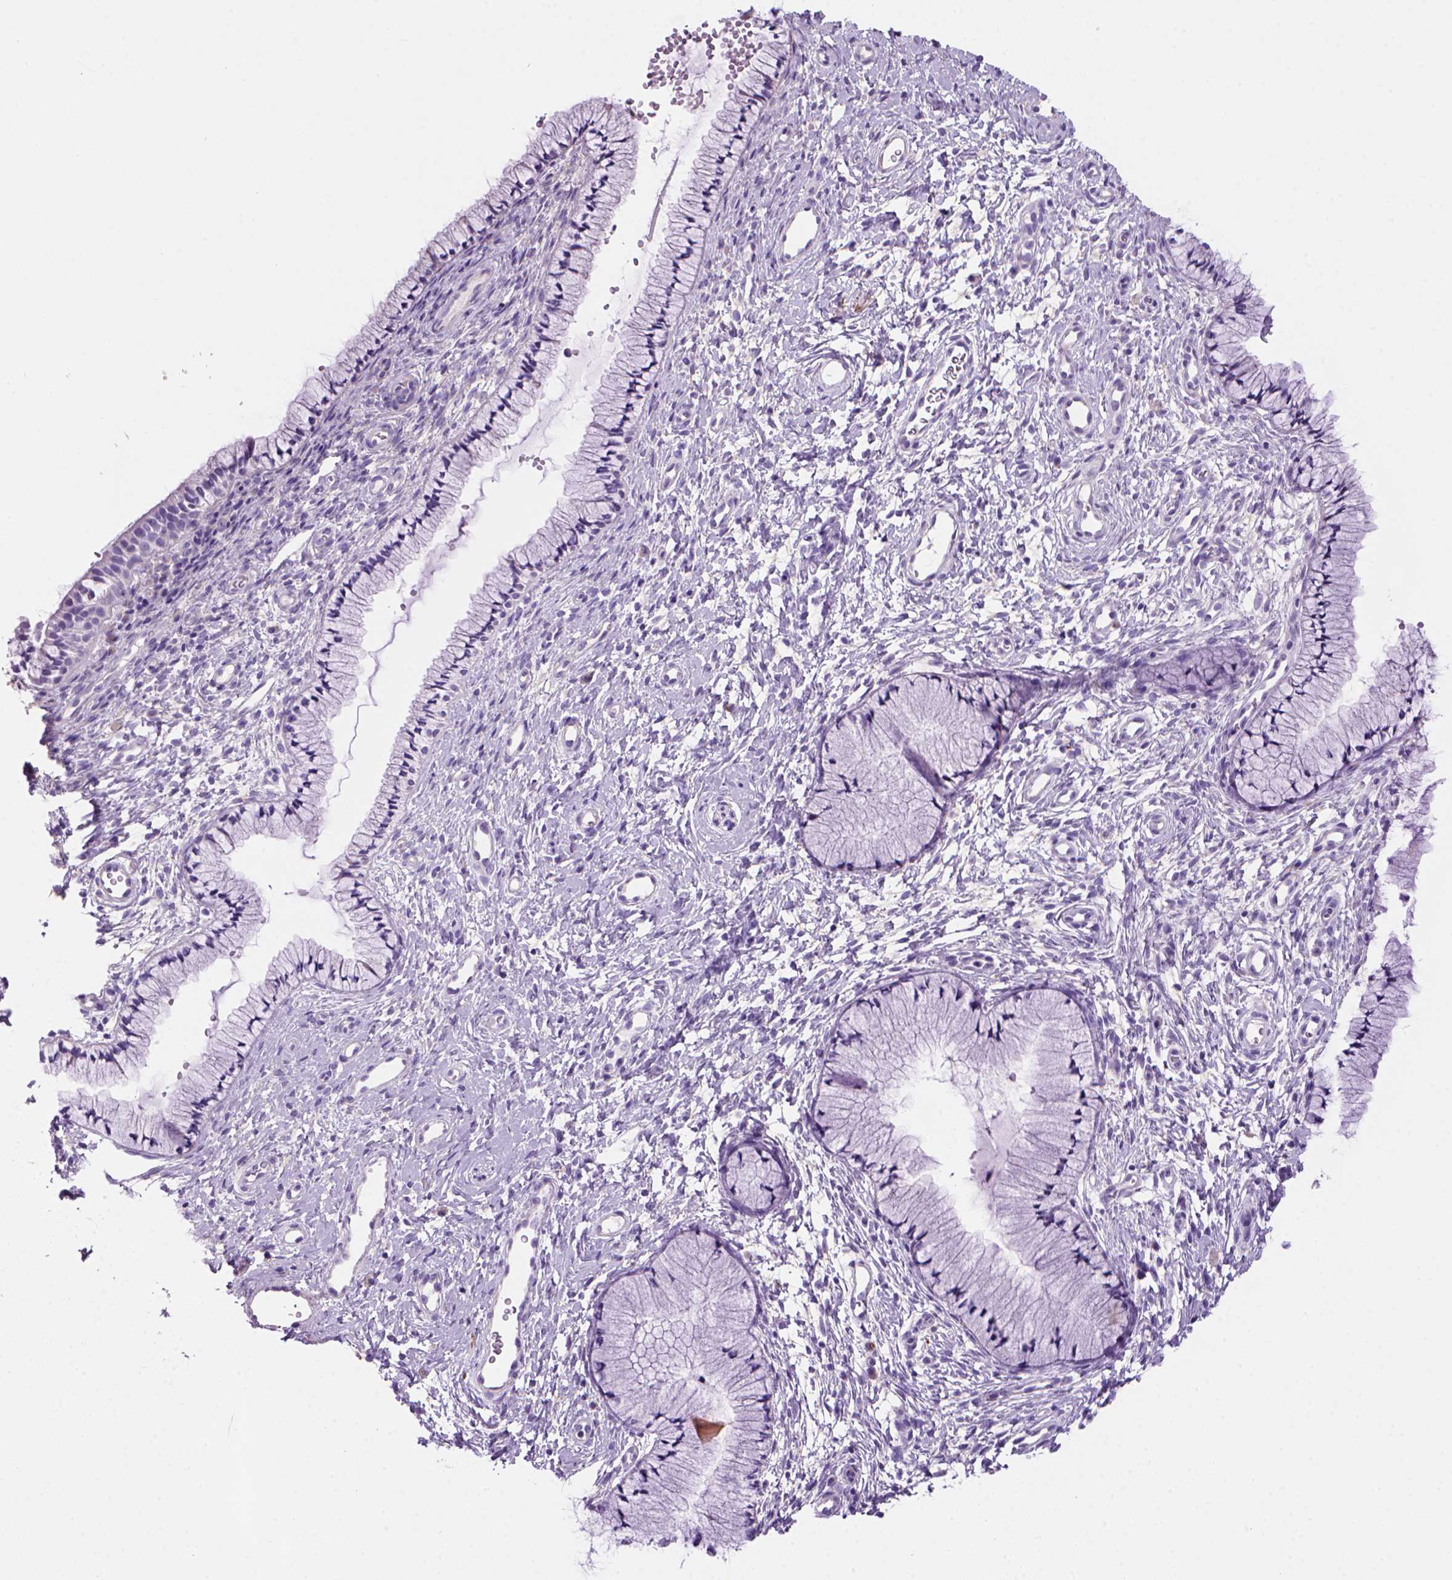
{"staining": {"intensity": "negative", "quantity": "none", "location": "none"}, "tissue": "cervix", "cell_type": "Glandular cells", "image_type": "normal", "snomed": [{"axis": "morphology", "description": "Normal tissue, NOS"}, {"axis": "topography", "description": "Cervix"}], "caption": "IHC micrograph of unremarkable cervix stained for a protein (brown), which demonstrates no positivity in glandular cells.", "gene": "ARHGEF33", "patient": {"sex": "female", "age": 36}}